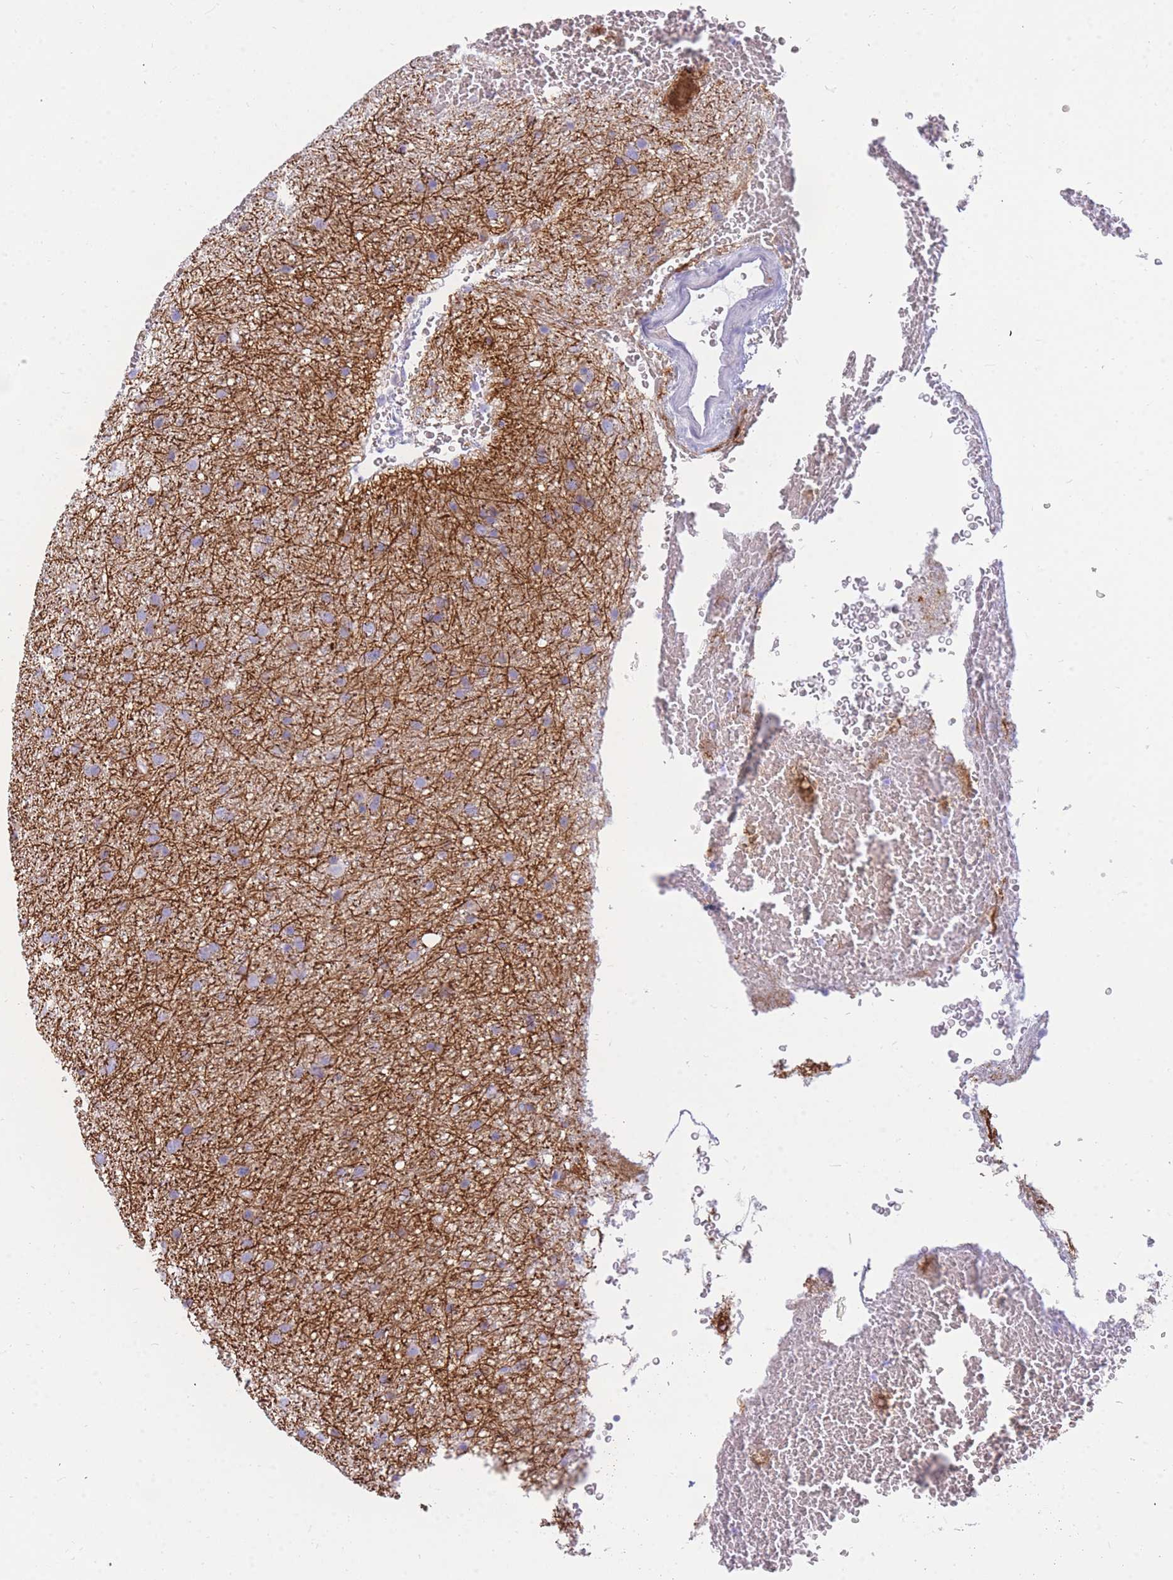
{"staining": {"intensity": "negative", "quantity": "none", "location": "none"}, "tissue": "glioma", "cell_type": "Tumor cells", "image_type": "cancer", "snomed": [{"axis": "morphology", "description": "Glioma, malignant, Low grade"}, {"axis": "topography", "description": "Cerebral cortex"}], "caption": "Immunohistochemistry (IHC) histopathology image of glioma stained for a protein (brown), which shows no staining in tumor cells. (DAB immunohistochemistry (IHC) visualized using brightfield microscopy, high magnification).", "gene": "NKX1-2", "patient": {"sex": "female", "age": 39}}